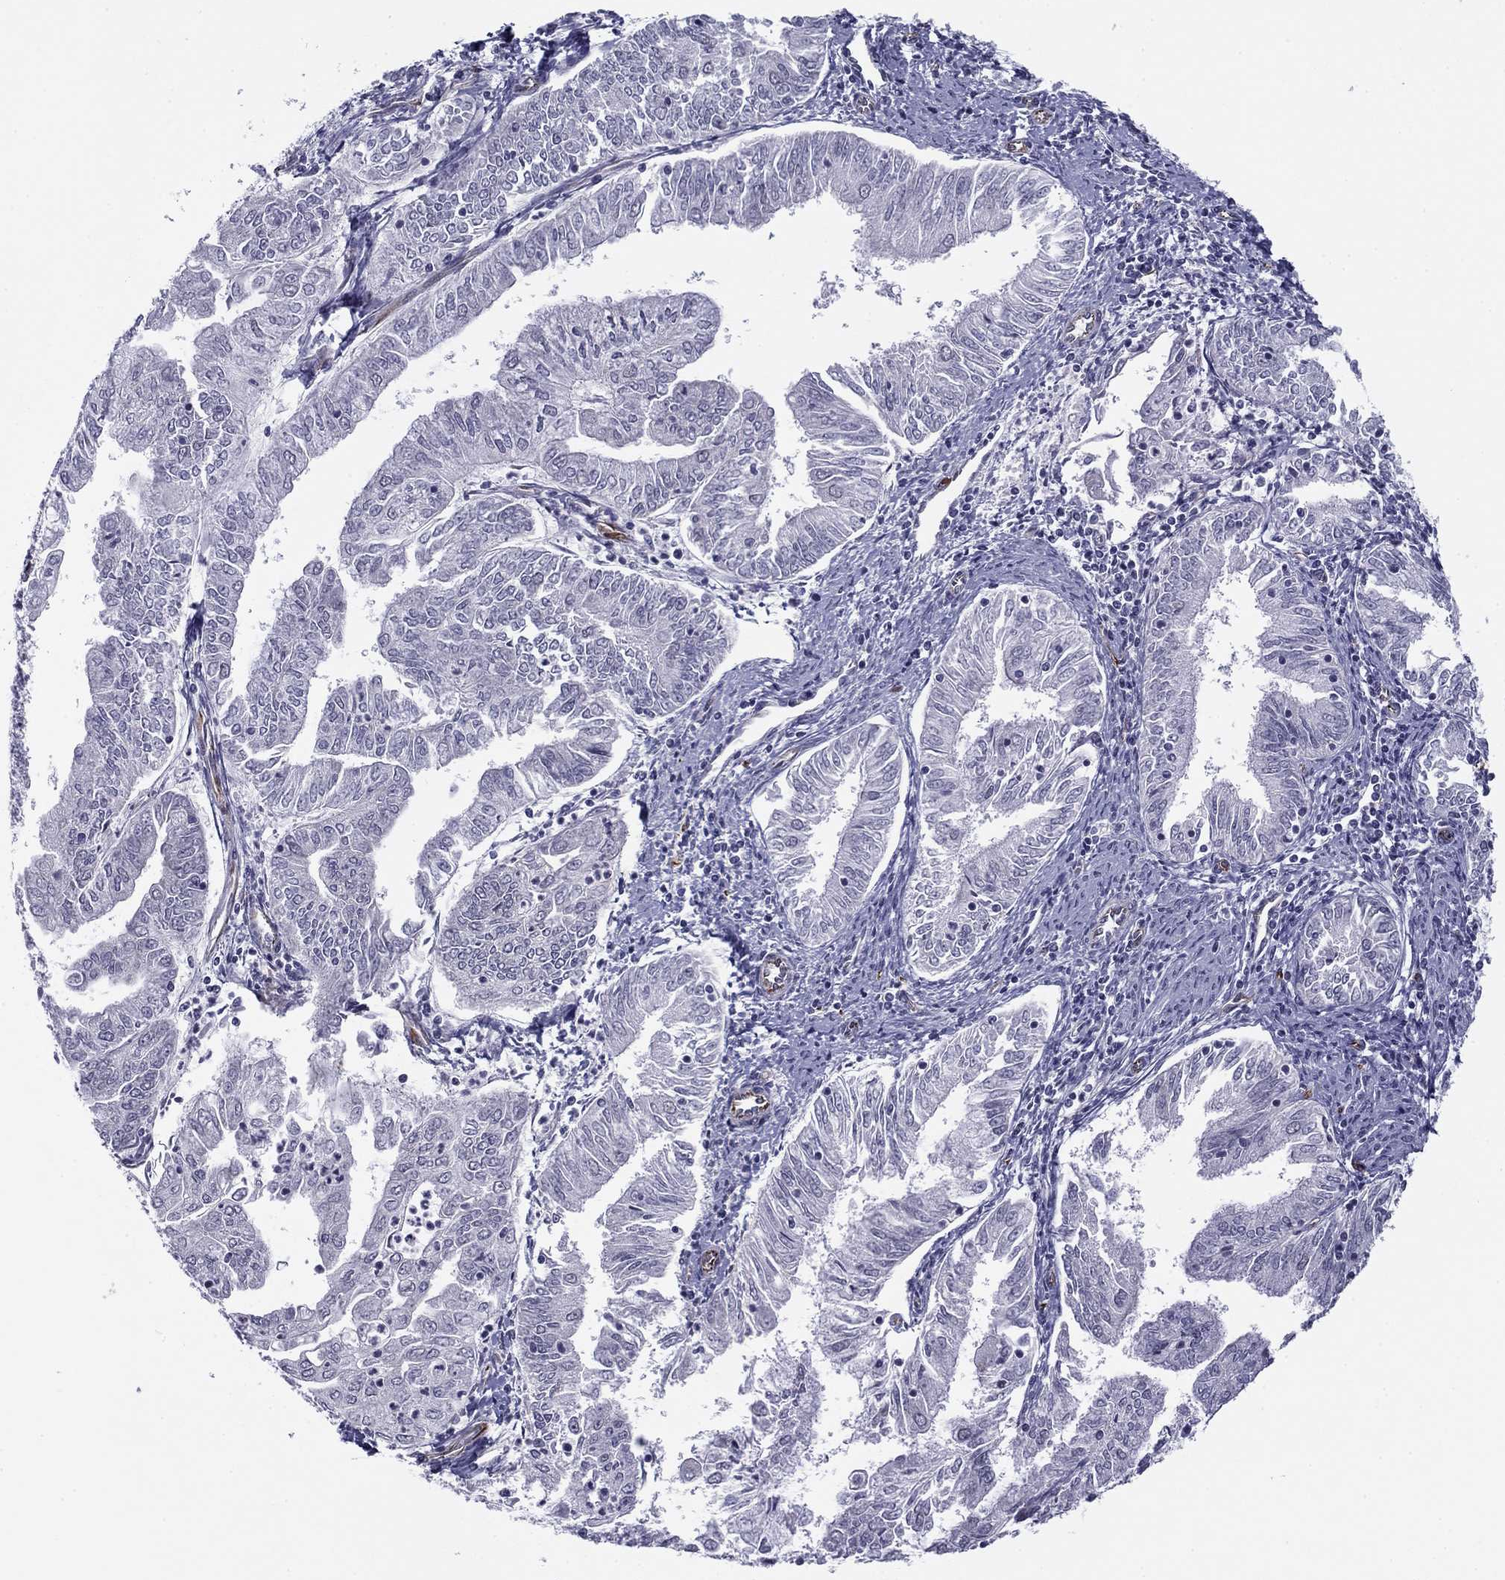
{"staining": {"intensity": "negative", "quantity": "none", "location": "none"}, "tissue": "endometrial cancer", "cell_type": "Tumor cells", "image_type": "cancer", "snomed": [{"axis": "morphology", "description": "Adenocarcinoma, NOS"}, {"axis": "topography", "description": "Endometrium"}], "caption": "Human adenocarcinoma (endometrial) stained for a protein using immunohistochemistry (IHC) shows no positivity in tumor cells.", "gene": "ANKS4B", "patient": {"sex": "female", "age": 56}}